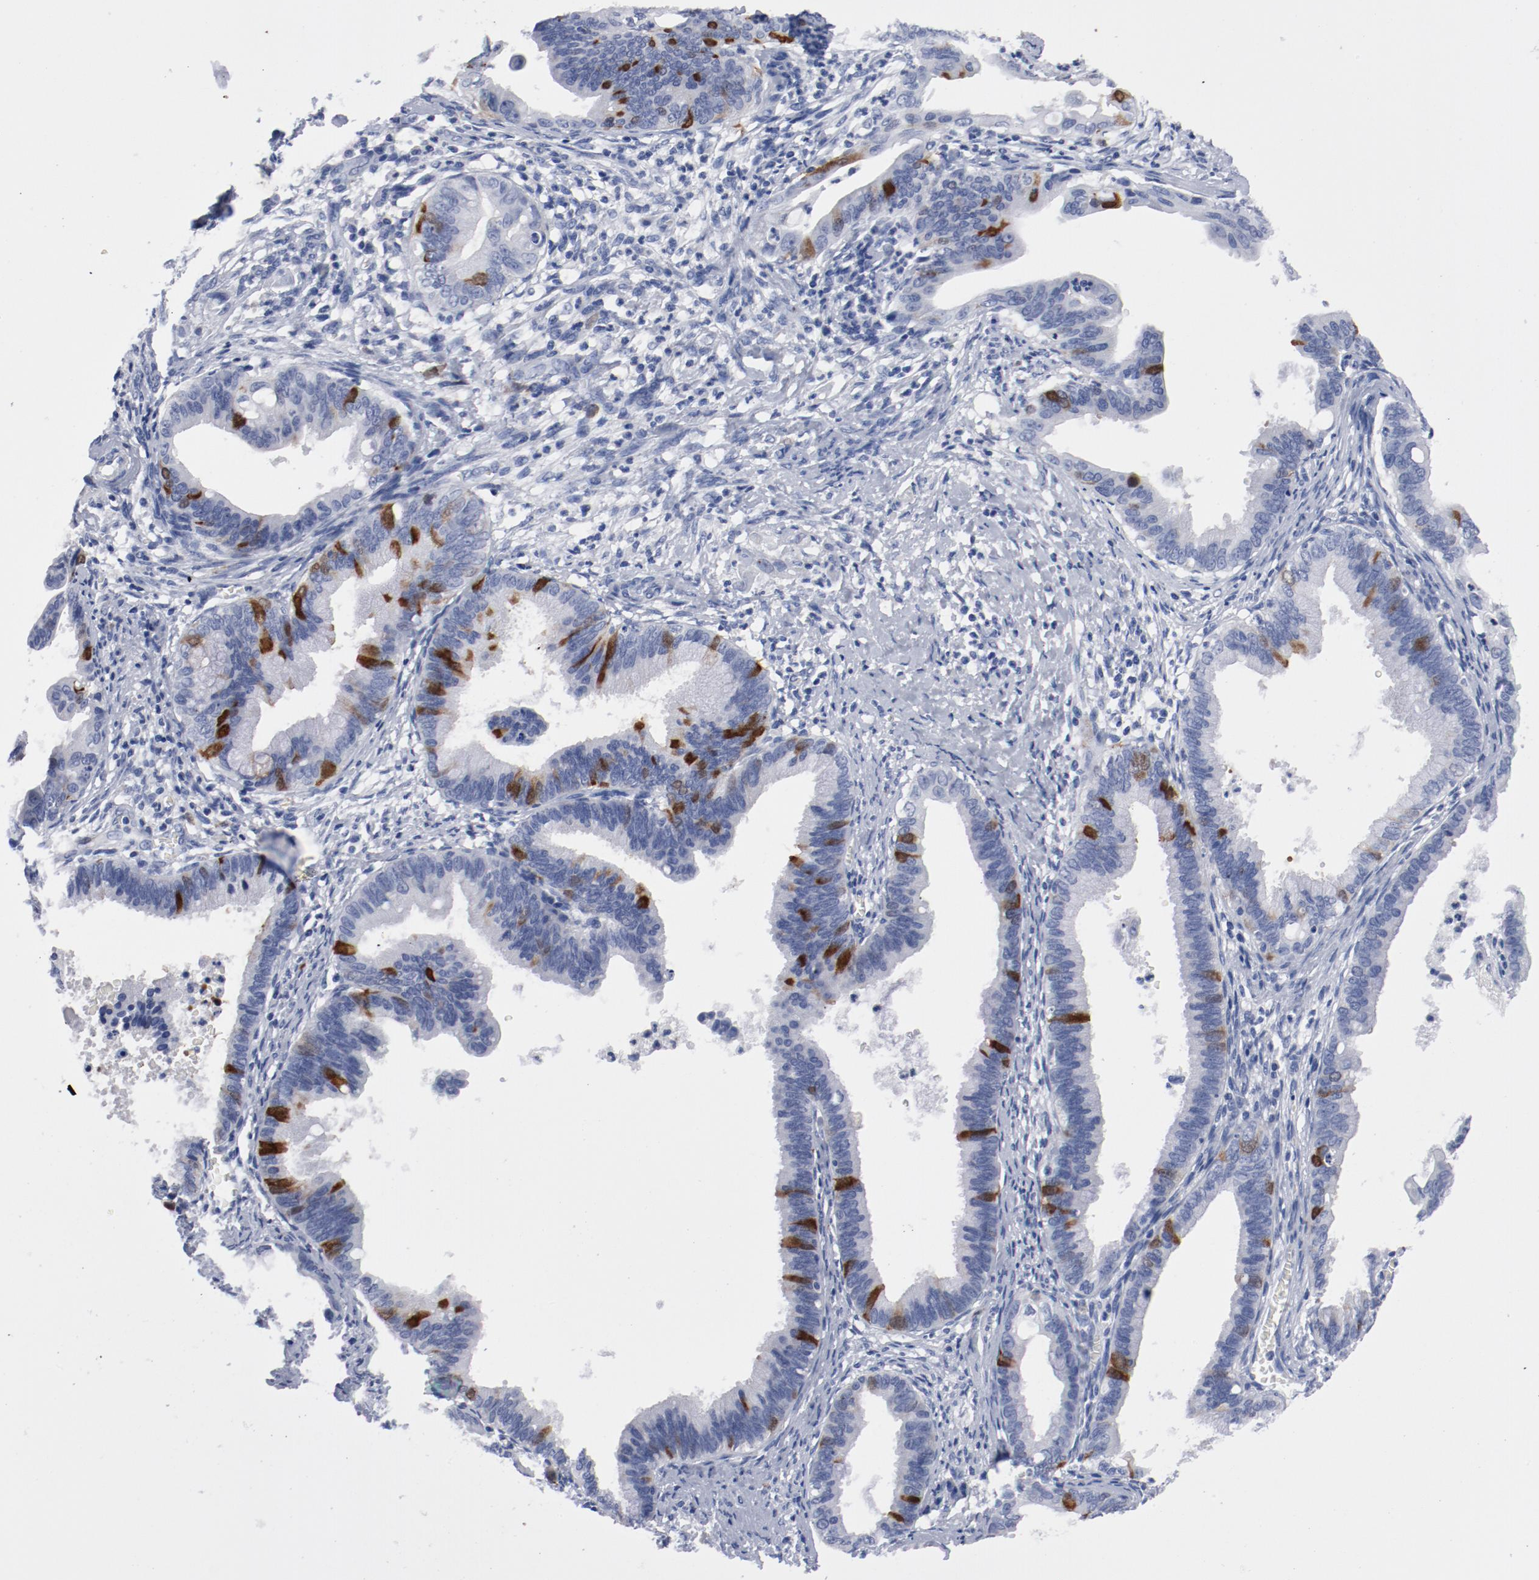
{"staining": {"intensity": "strong", "quantity": "<25%", "location": "nuclear"}, "tissue": "cervical cancer", "cell_type": "Tumor cells", "image_type": "cancer", "snomed": [{"axis": "morphology", "description": "Adenocarcinoma, NOS"}, {"axis": "topography", "description": "Cervix"}], "caption": "DAB immunohistochemical staining of human cervical cancer reveals strong nuclear protein expression in about <25% of tumor cells. (IHC, brightfield microscopy, high magnification).", "gene": "CDC20", "patient": {"sex": "female", "age": 47}}